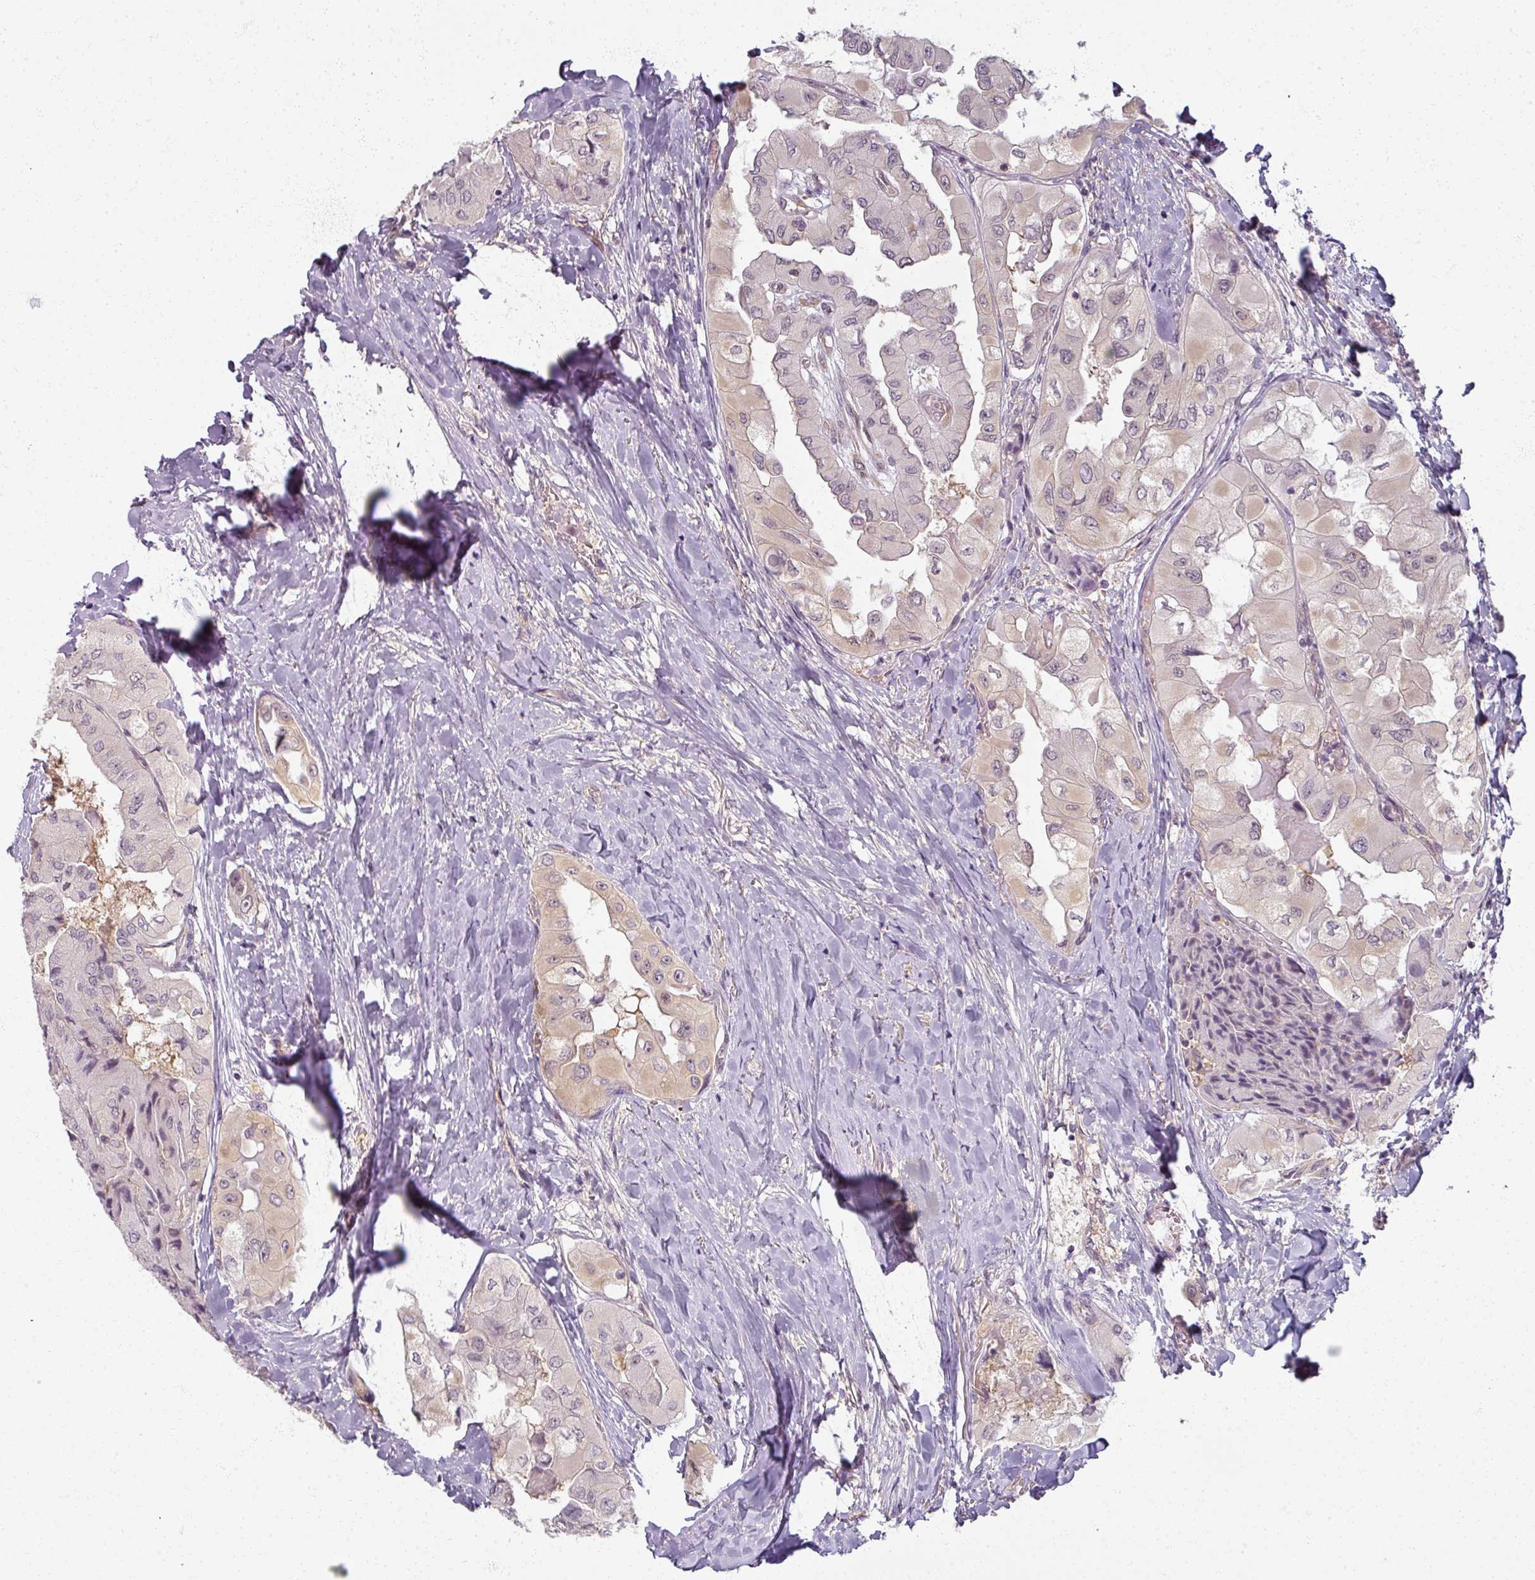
{"staining": {"intensity": "negative", "quantity": "none", "location": "none"}, "tissue": "thyroid cancer", "cell_type": "Tumor cells", "image_type": "cancer", "snomed": [{"axis": "morphology", "description": "Normal tissue, NOS"}, {"axis": "morphology", "description": "Papillary adenocarcinoma, NOS"}, {"axis": "topography", "description": "Thyroid gland"}], "caption": "This is an immunohistochemistry image of thyroid cancer. There is no expression in tumor cells.", "gene": "AGPAT4", "patient": {"sex": "female", "age": 59}}